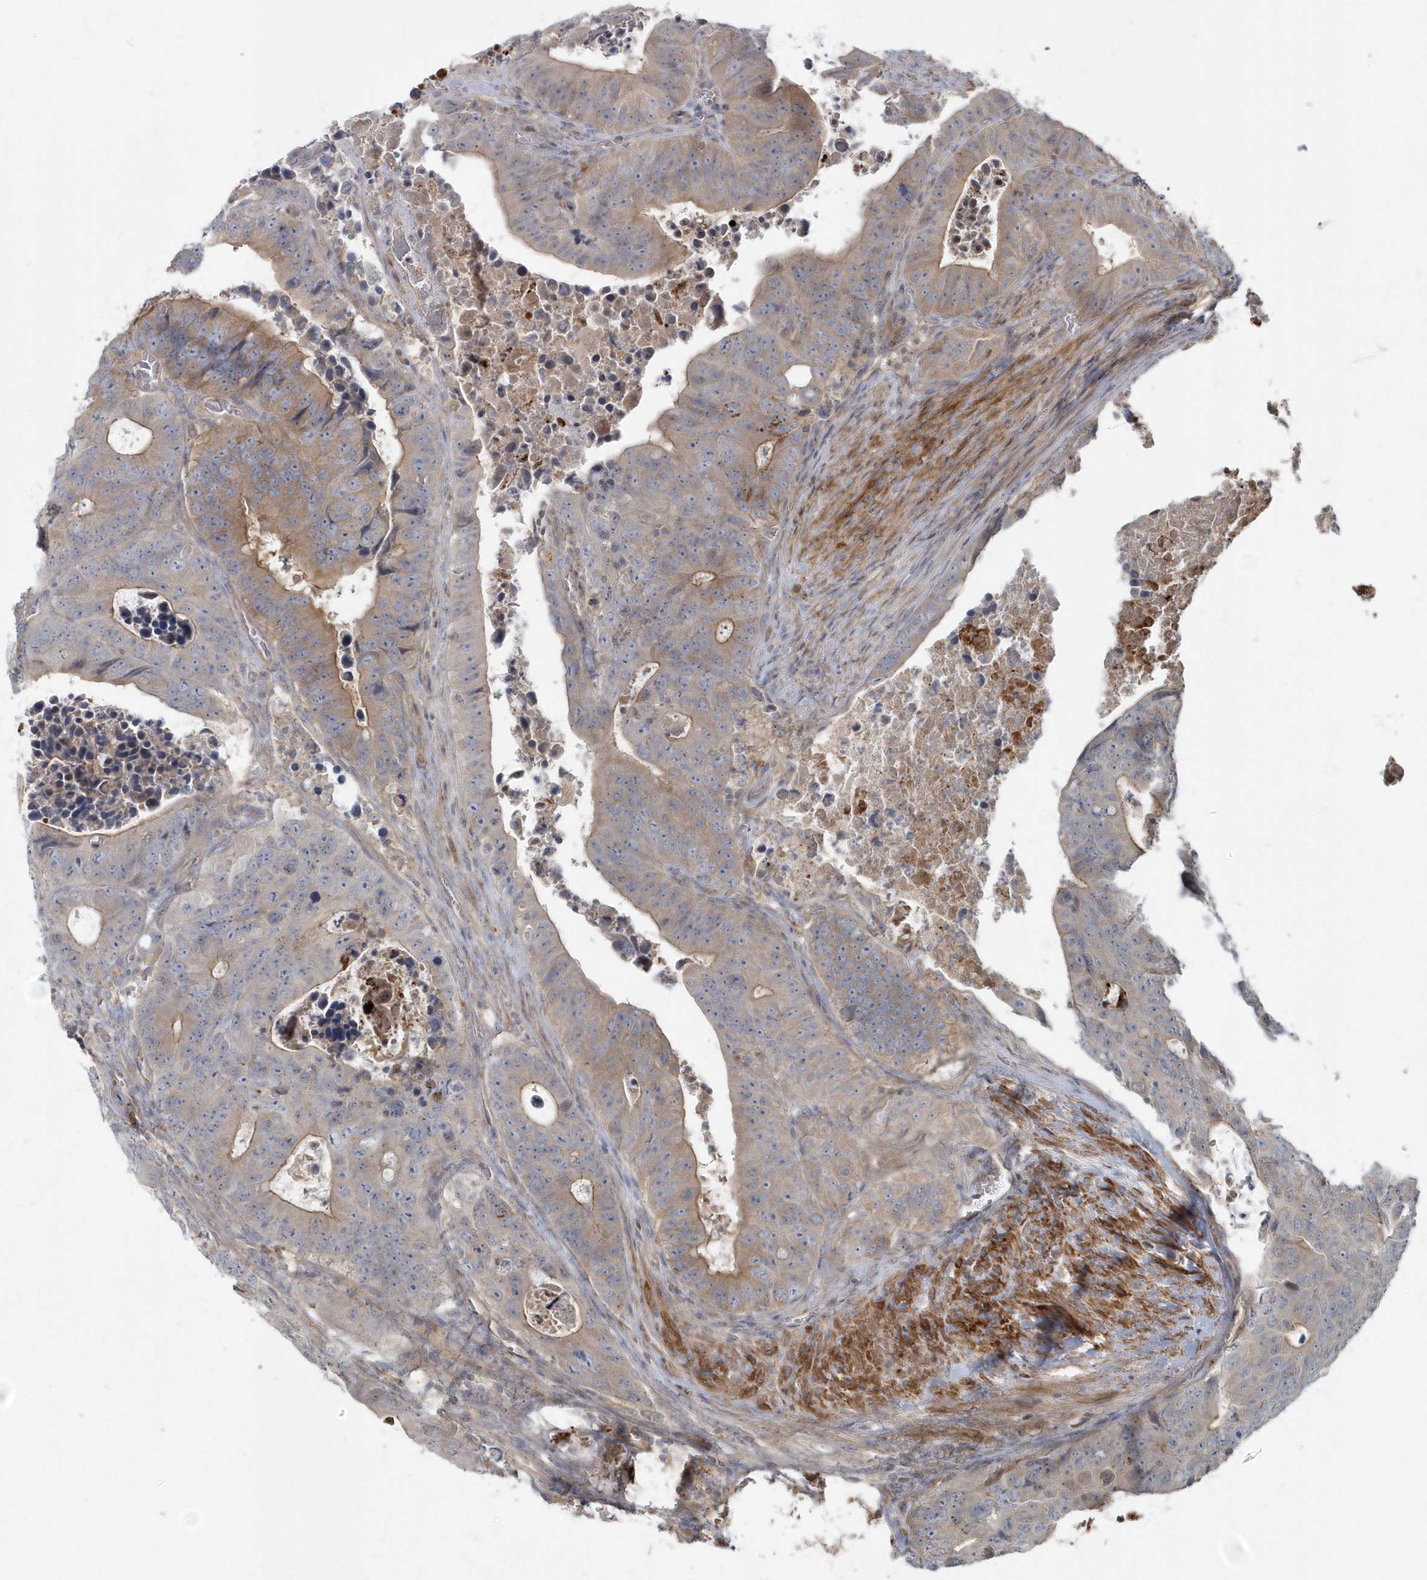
{"staining": {"intensity": "moderate", "quantity": "25%-75%", "location": "cytoplasmic/membranous"}, "tissue": "colorectal cancer", "cell_type": "Tumor cells", "image_type": "cancer", "snomed": [{"axis": "morphology", "description": "Adenocarcinoma, NOS"}, {"axis": "topography", "description": "Colon"}], "caption": "Tumor cells demonstrate moderate cytoplasmic/membranous expression in approximately 25%-75% of cells in colorectal adenocarcinoma.", "gene": "ARHGEF38", "patient": {"sex": "male", "age": 87}}